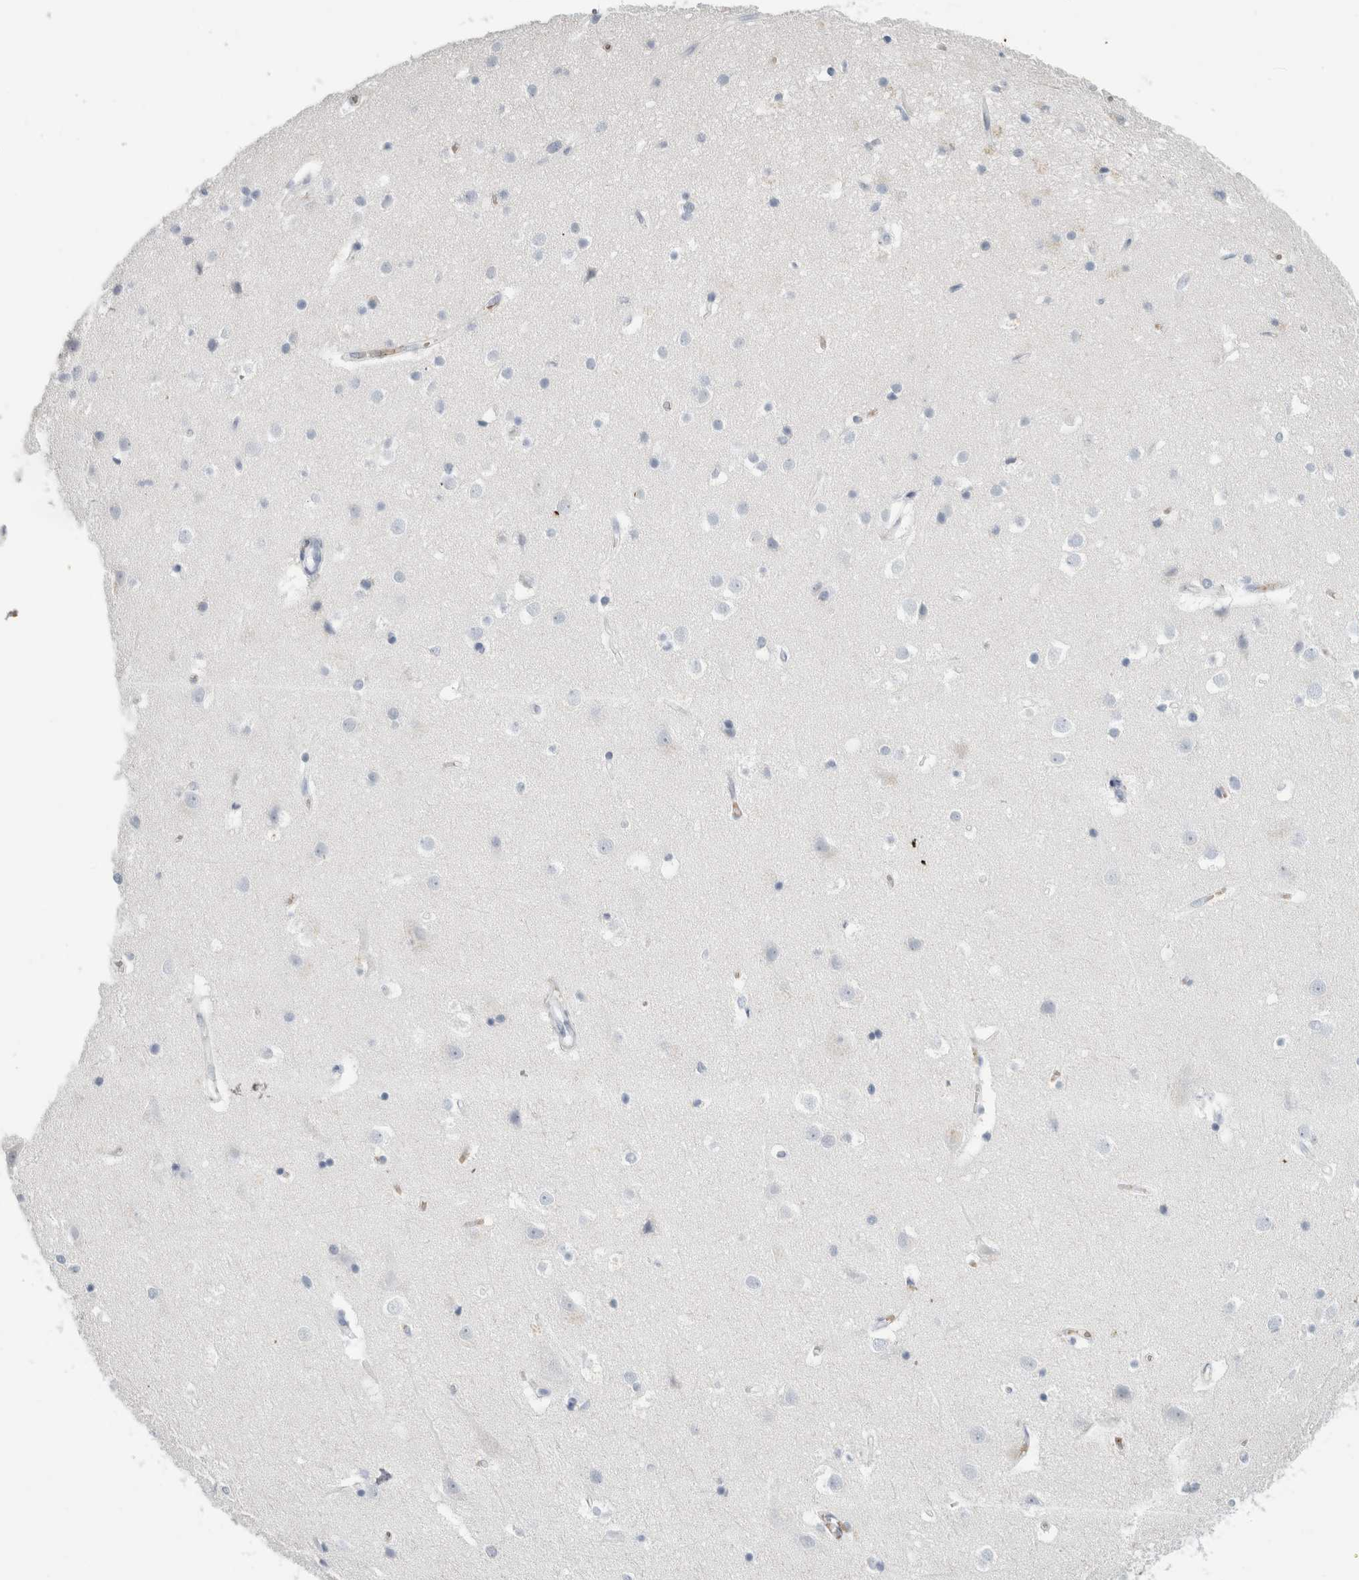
{"staining": {"intensity": "weak", "quantity": "<25%", "location": "cytoplasmic/membranous"}, "tissue": "cerebral cortex", "cell_type": "Endothelial cells", "image_type": "normal", "snomed": [{"axis": "morphology", "description": "Normal tissue, NOS"}, {"axis": "topography", "description": "Cerebral cortex"}], "caption": "This is a photomicrograph of IHC staining of unremarkable cerebral cortex, which shows no expression in endothelial cells. (DAB immunohistochemistry (IHC) with hematoxylin counter stain).", "gene": "CA1", "patient": {"sex": "male", "age": 54}}